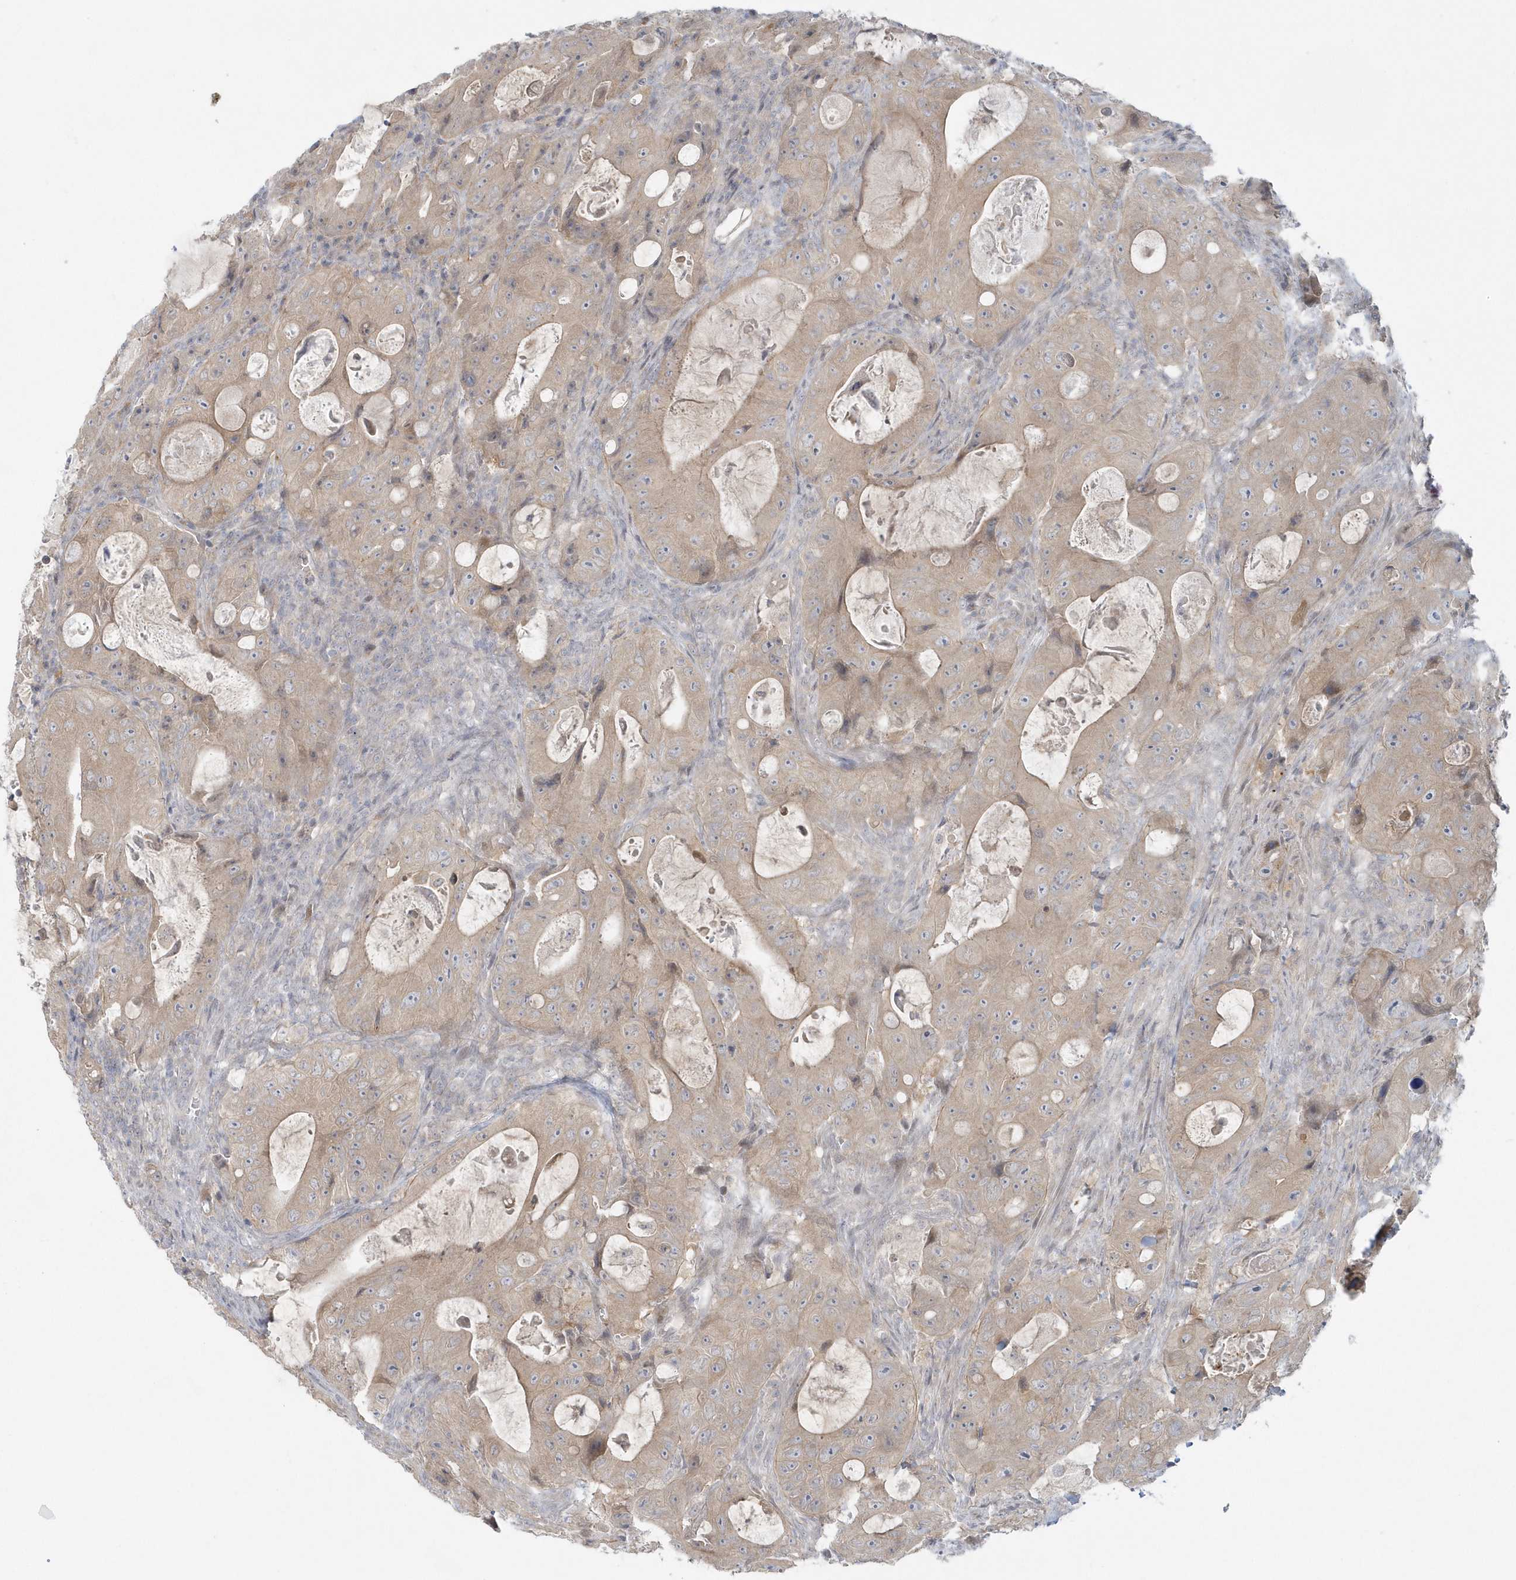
{"staining": {"intensity": "weak", "quantity": "<25%", "location": "cytoplasmic/membranous"}, "tissue": "colorectal cancer", "cell_type": "Tumor cells", "image_type": "cancer", "snomed": [{"axis": "morphology", "description": "Adenocarcinoma, NOS"}, {"axis": "topography", "description": "Colon"}], "caption": "Colorectal adenocarcinoma was stained to show a protein in brown. There is no significant positivity in tumor cells. The staining is performed using DAB brown chromogen with nuclei counter-stained in using hematoxylin.", "gene": "BLTP3A", "patient": {"sex": "female", "age": 46}}